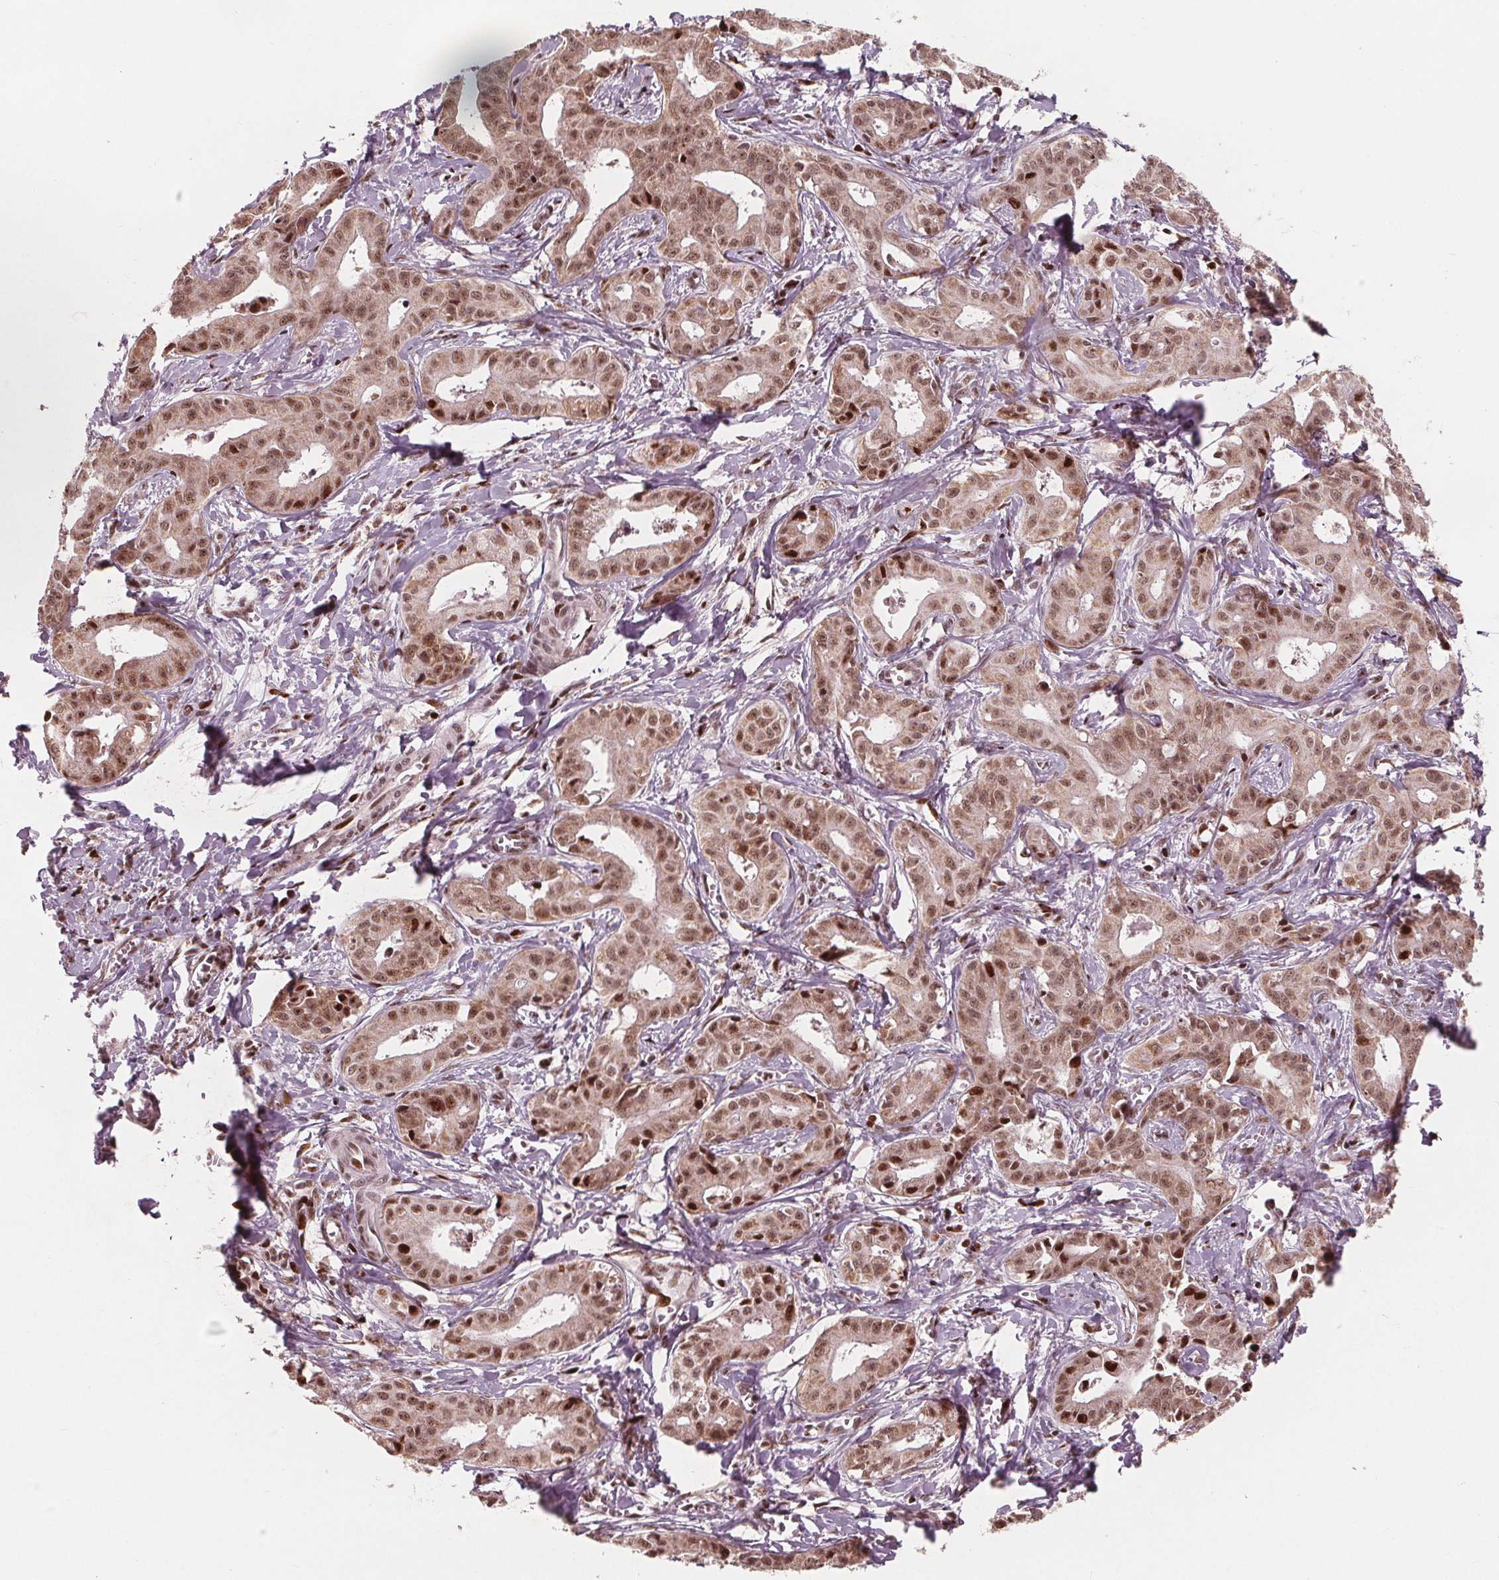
{"staining": {"intensity": "moderate", "quantity": ">75%", "location": "cytoplasmic/membranous,nuclear"}, "tissue": "liver cancer", "cell_type": "Tumor cells", "image_type": "cancer", "snomed": [{"axis": "morphology", "description": "Cholangiocarcinoma"}, {"axis": "topography", "description": "Liver"}], "caption": "Protein analysis of cholangiocarcinoma (liver) tissue displays moderate cytoplasmic/membranous and nuclear positivity in about >75% of tumor cells. Nuclei are stained in blue.", "gene": "SNRNP35", "patient": {"sex": "female", "age": 65}}